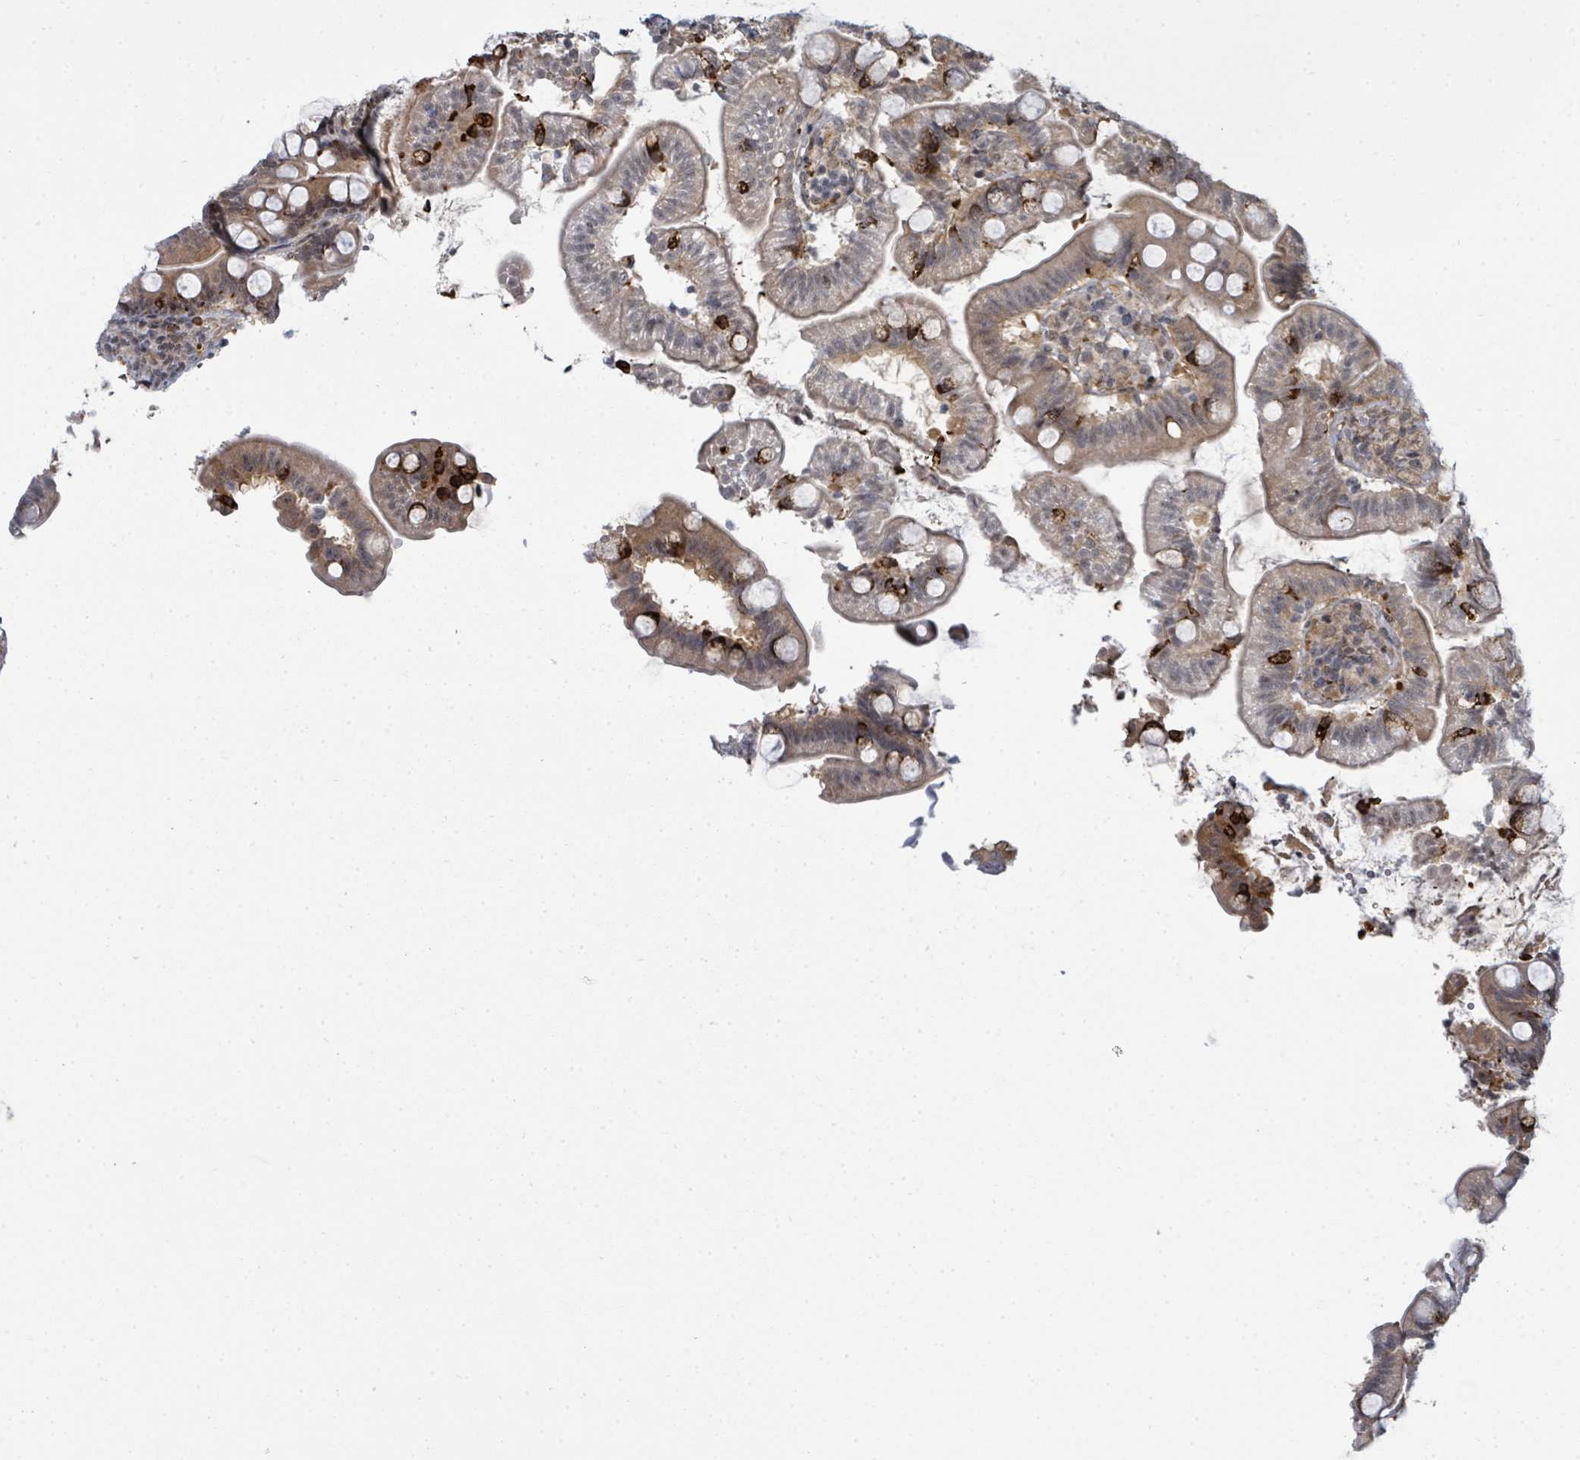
{"staining": {"intensity": "strong", "quantity": "<25%", "location": "cytoplasmic/membranous"}, "tissue": "small intestine", "cell_type": "Glandular cells", "image_type": "normal", "snomed": [{"axis": "morphology", "description": "Normal tissue, NOS"}, {"axis": "topography", "description": "Small intestine"}], "caption": "High-power microscopy captured an immunohistochemistry (IHC) micrograph of unremarkable small intestine, revealing strong cytoplasmic/membranous expression in approximately <25% of glandular cells.", "gene": "PSMG2", "patient": {"sex": "female", "age": 64}}